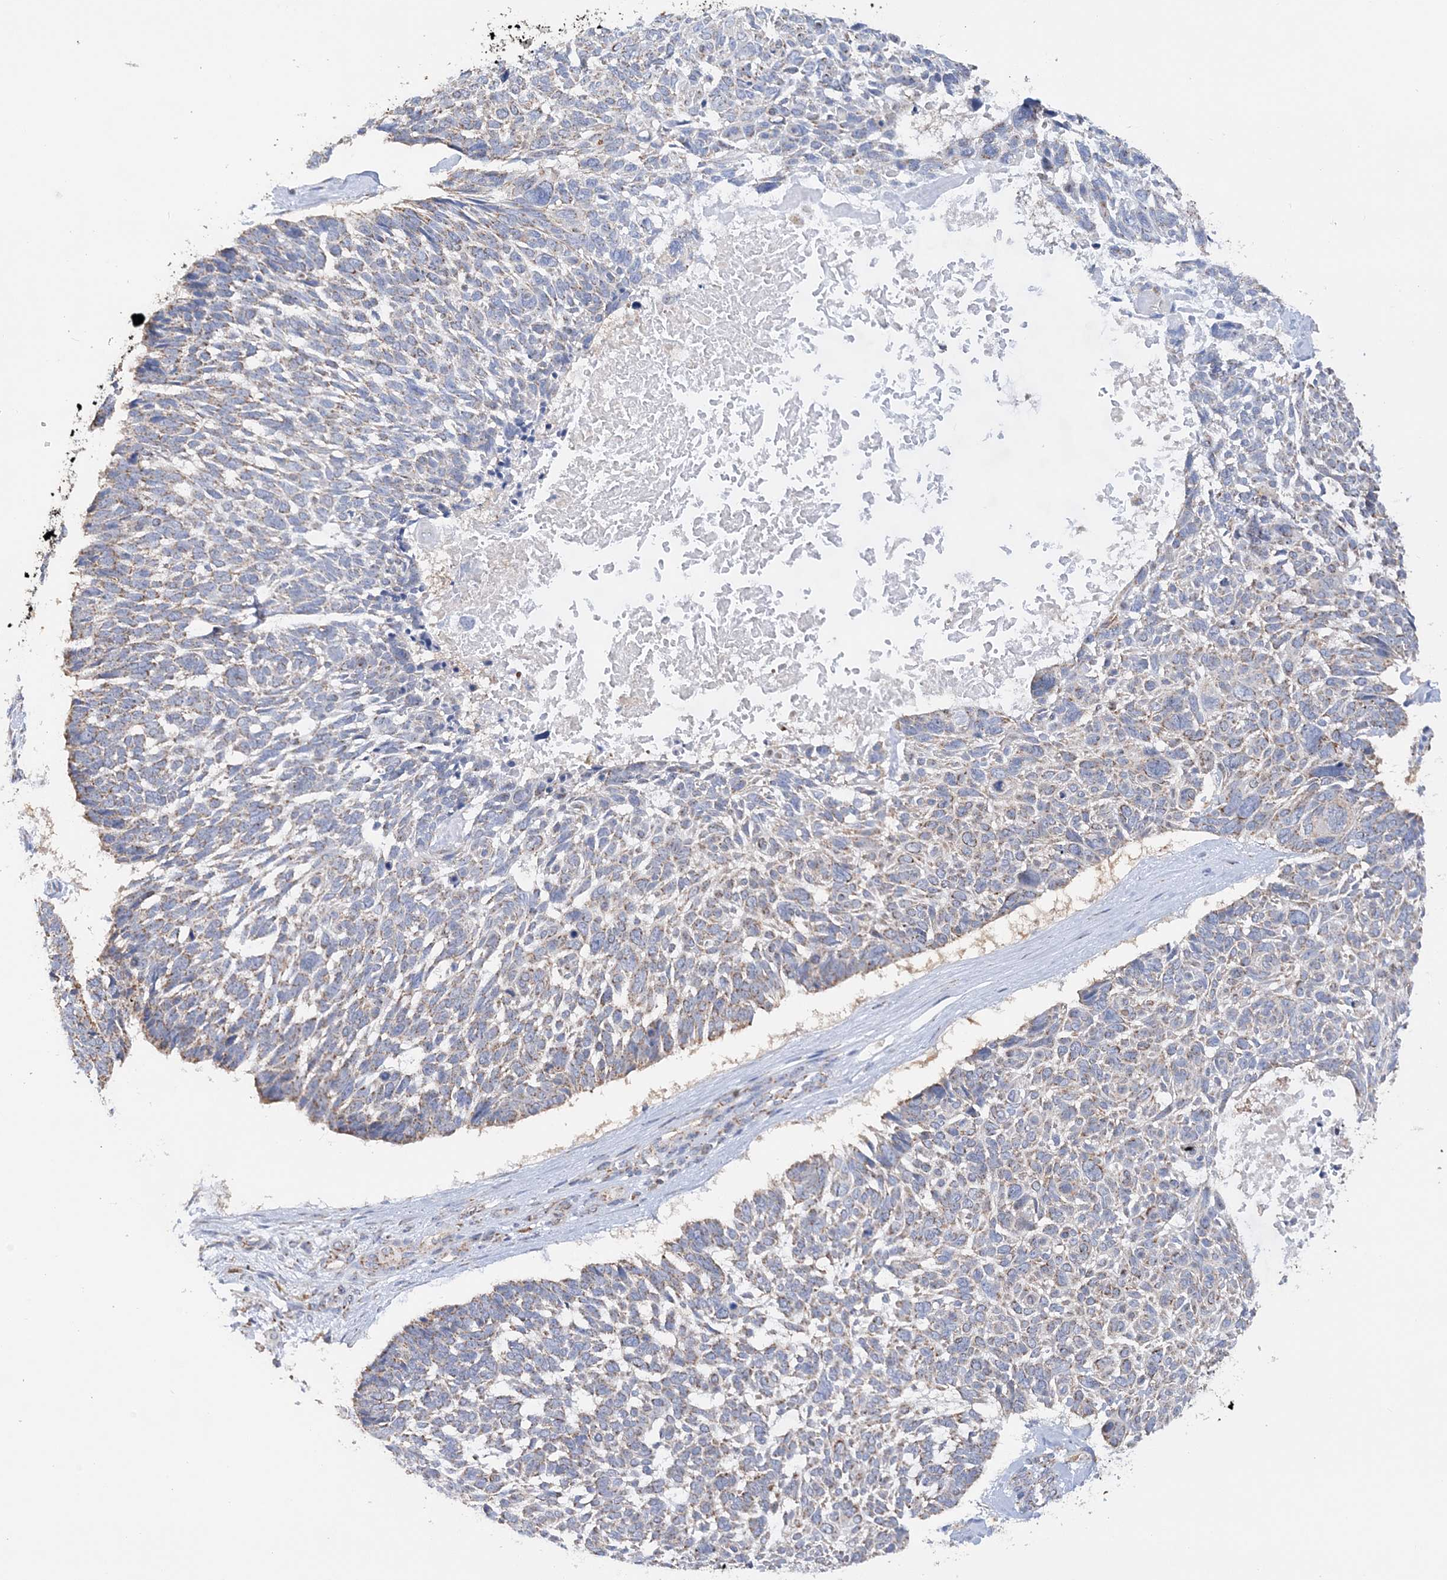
{"staining": {"intensity": "moderate", "quantity": "<25%", "location": "cytoplasmic/membranous"}, "tissue": "skin cancer", "cell_type": "Tumor cells", "image_type": "cancer", "snomed": [{"axis": "morphology", "description": "Basal cell carcinoma"}, {"axis": "topography", "description": "Skin"}], "caption": "Approximately <25% of tumor cells in skin basal cell carcinoma display moderate cytoplasmic/membranous protein positivity as visualized by brown immunohistochemical staining.", "gene": "TTC32", "patient": {"sex": "male", "age": 88}}